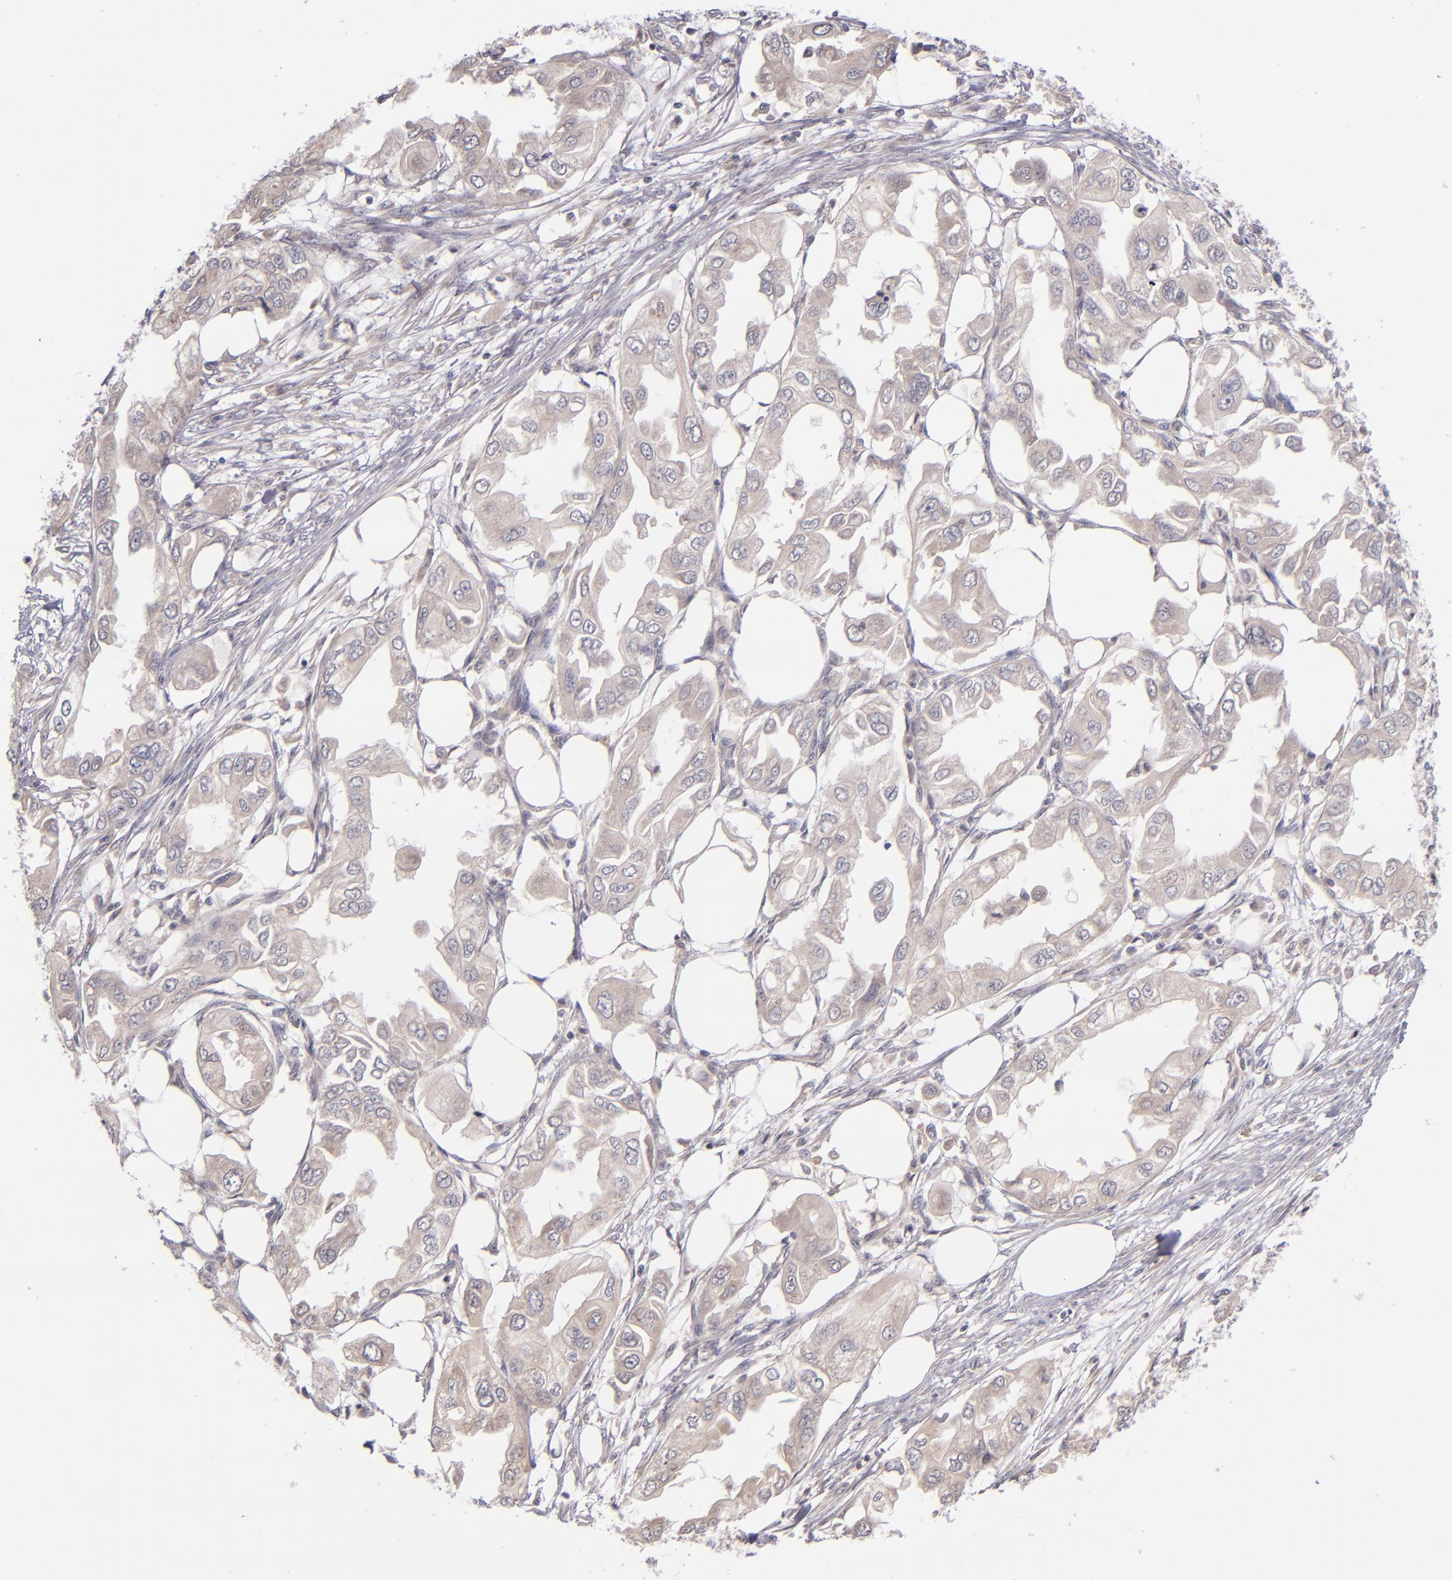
{"staining": {"intensity": "weak", "quantity": ">75%", "location": "cytoplasmic/membranous"}, "tissue": "endometrial cancer", "cell_type": "Tumor cells", "image_type": "cancer", "snomed": [{"axis": "morphology", "description": "Adenocarcinoma, NOS"}, {"axis": "topography", "description": "Endometrium"}], "caption": "Tumor cells show low levels of weak cytoplasmic/membranous positivity in about >75% of cells in endometrial cancer.", "gene": "TSC2", "patient": {"sex": "female", "age": 67}}